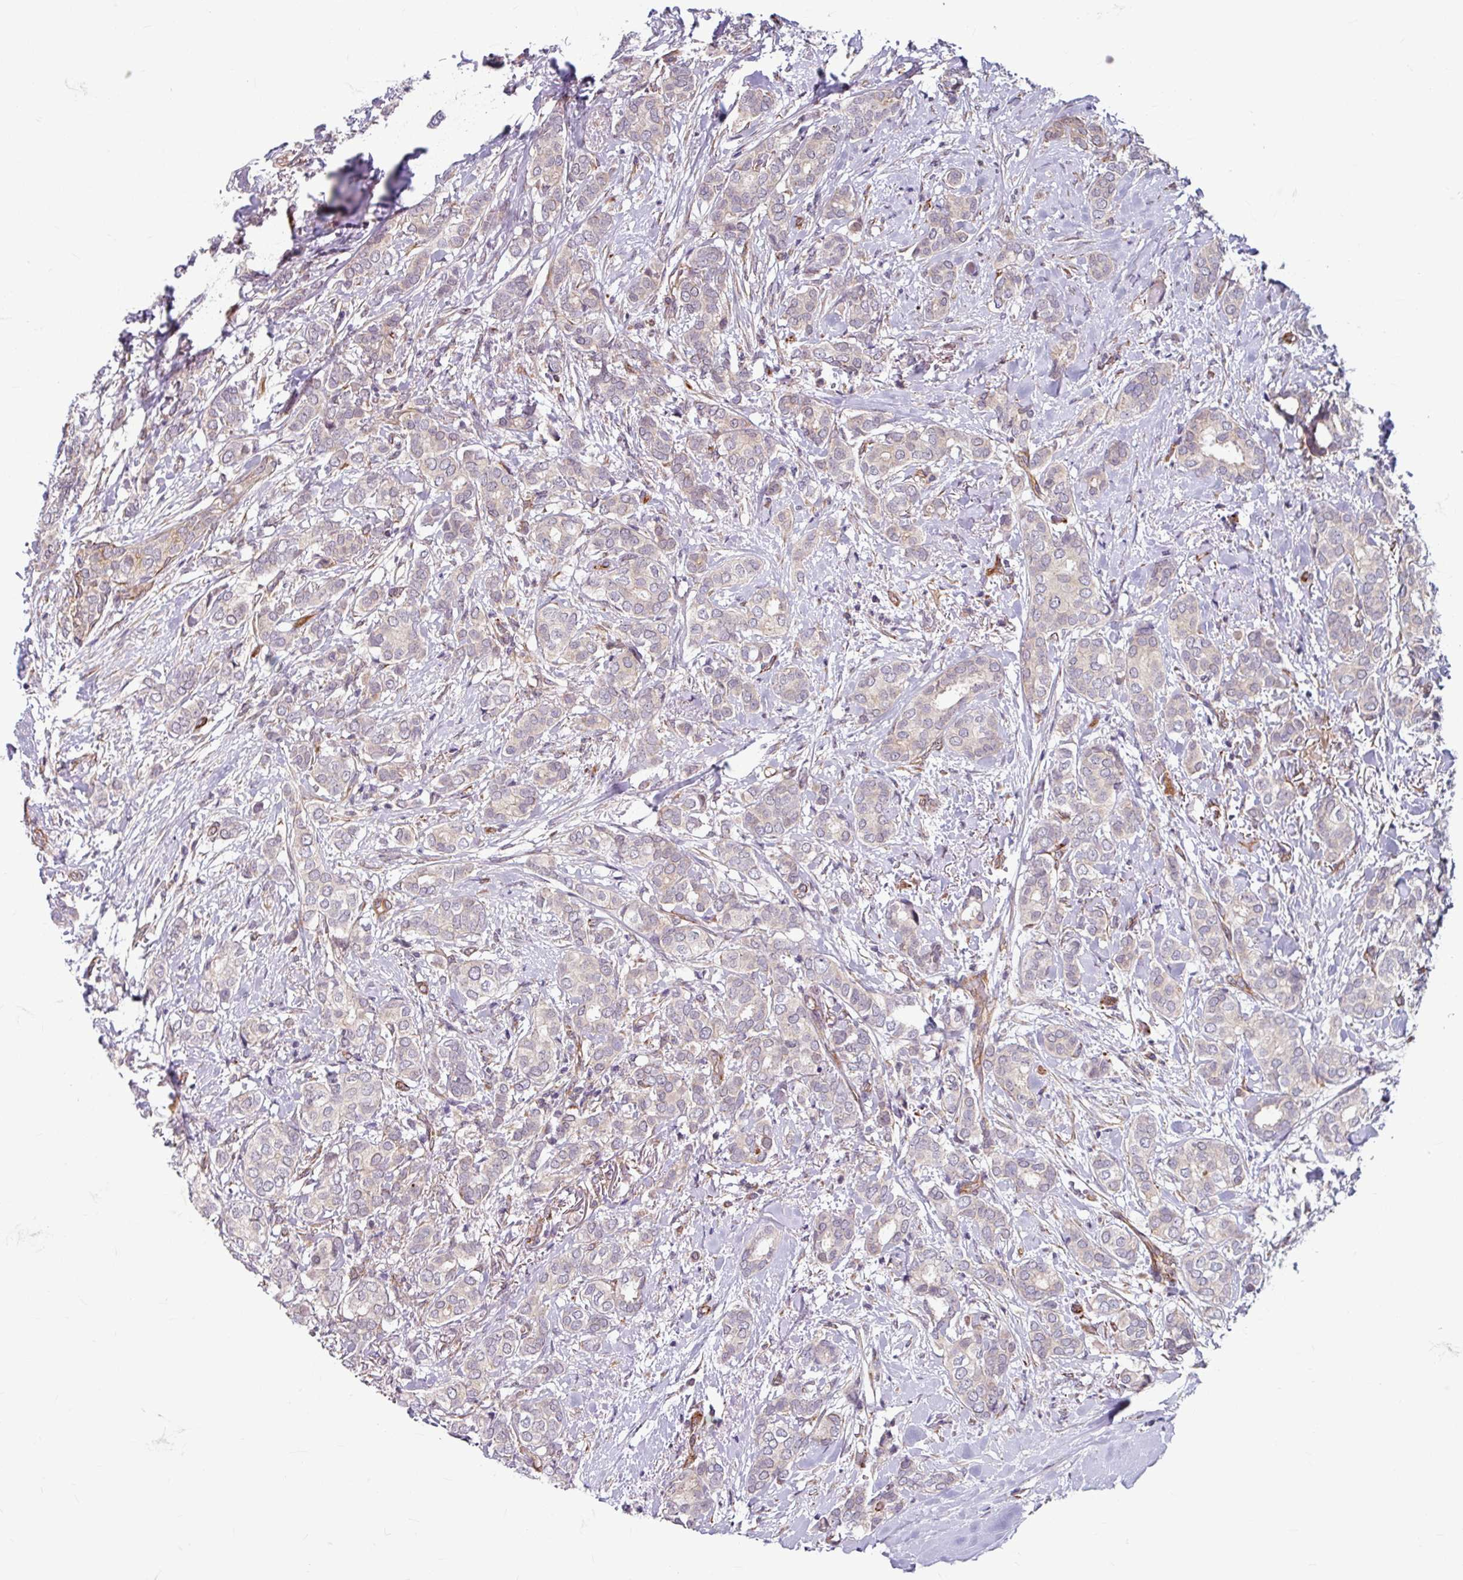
{"staining": {"intensity": "negative", "quantity": "none", "location": "none"}, "tissue": "breast cancer", "cell_type": "Tumor cells", "image_type": "cancer", "snomed": [{"axis": "morphology", "description": "Duct carcinoma"}, {"axis": "topography", "description": "Breast"}], "caption": "Tumor cells show no significant staining in breast cancer (invasive ductal carcinoma).", "gene": "DAAM2", "patient": {"sex": "female", "age": 73}}